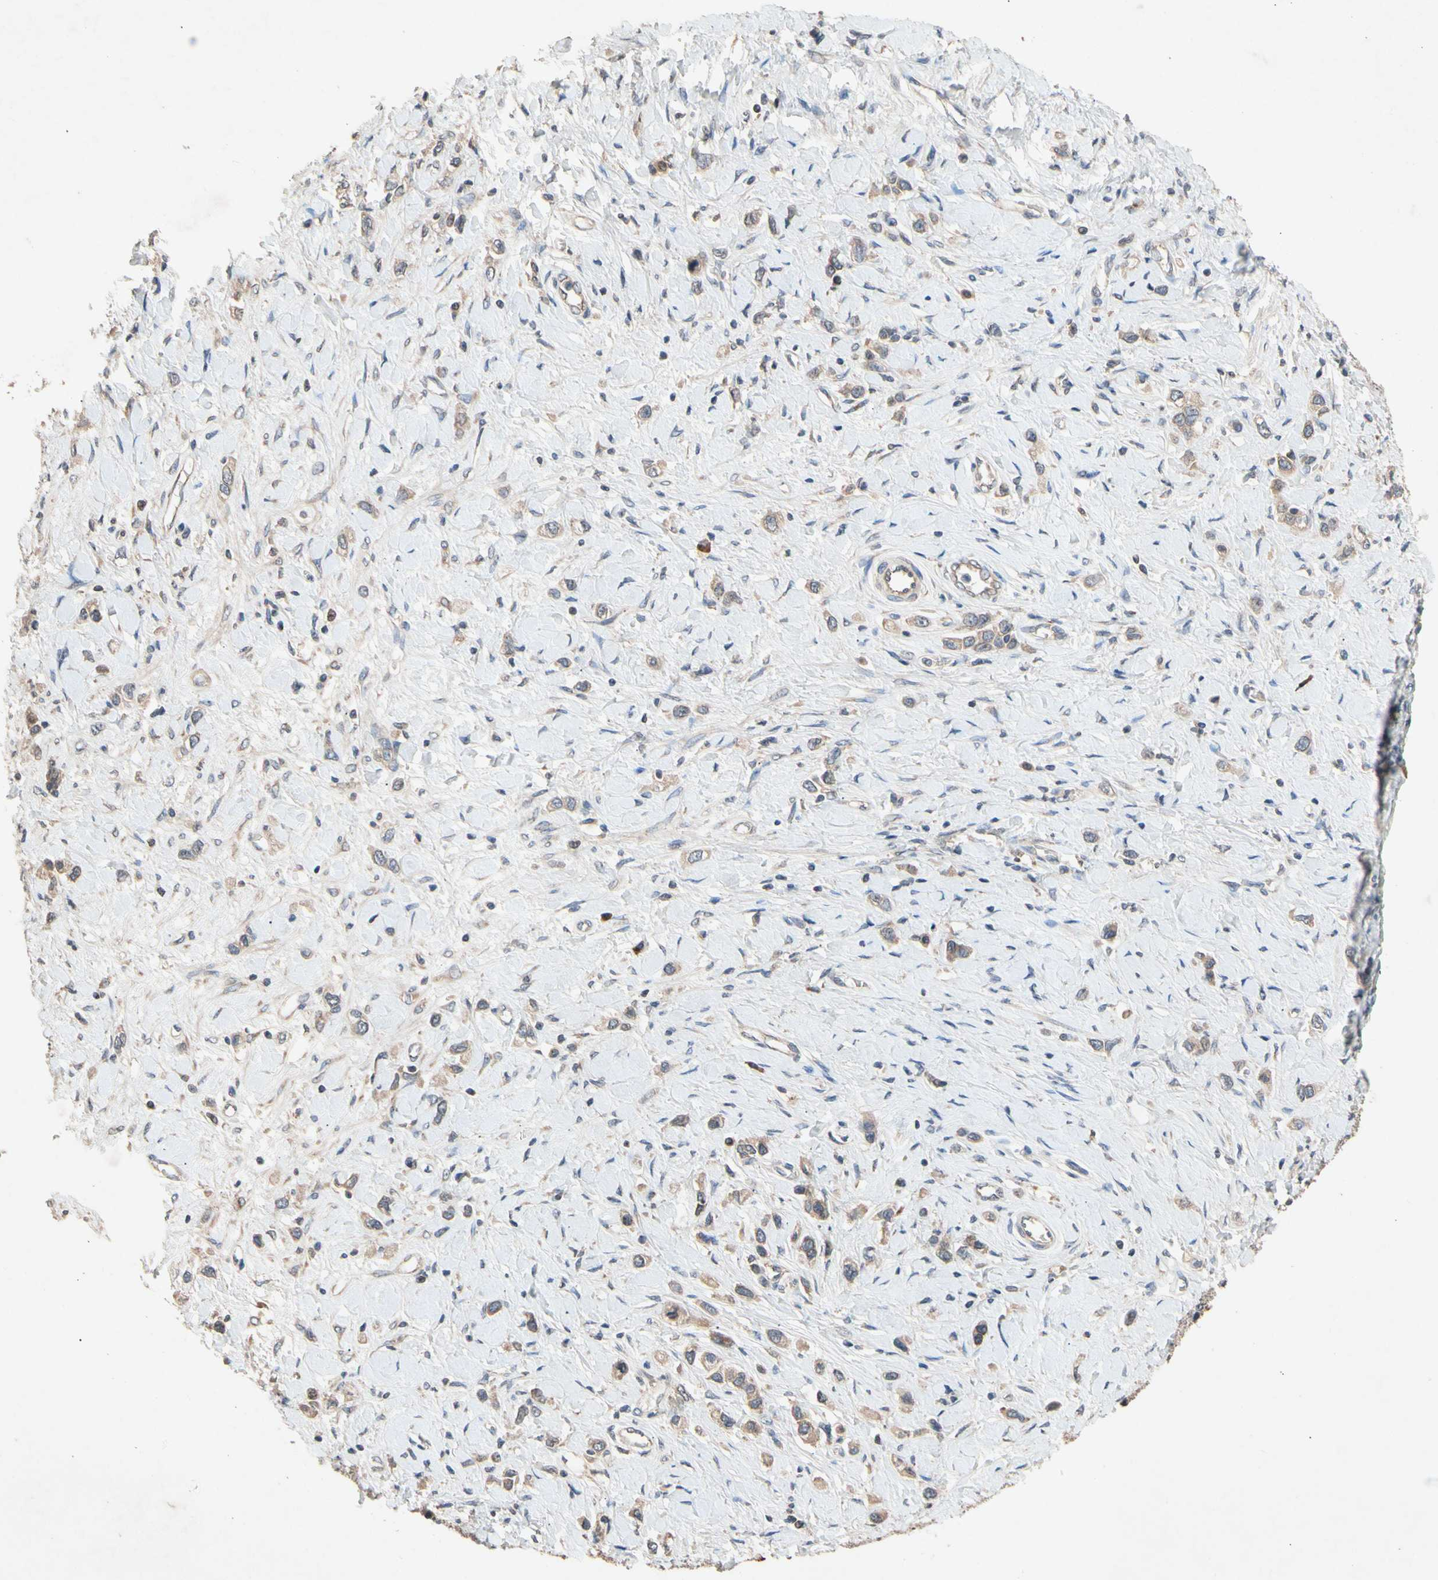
{"staining": {"intensity": "weak", "quantity": ">75%", "location": "cytoplasmic/membranous"}, "tissue": "stomach cancer", "cell_type": "Tumor cells", "image_type": "cancer", "snomed": [{"axis": "morphology", "description": "Normal tissue, NOS"}, {"axis": "morphology", "description": "Adenocarcinoma, NOS"}, {"axis": "topography", "description": "Stomach, upper"}, {"axis": "topography", "description": "Stomach"}], "caption": "Immunohistochemical staining of human adenocarcinoma (stomach) reveals low levels of weak cytoplasmic/membranous positivity in approximately >75% of tumor cells.", "gene": "PRDX4", "patient": {"sex": "female", "age": 65}}